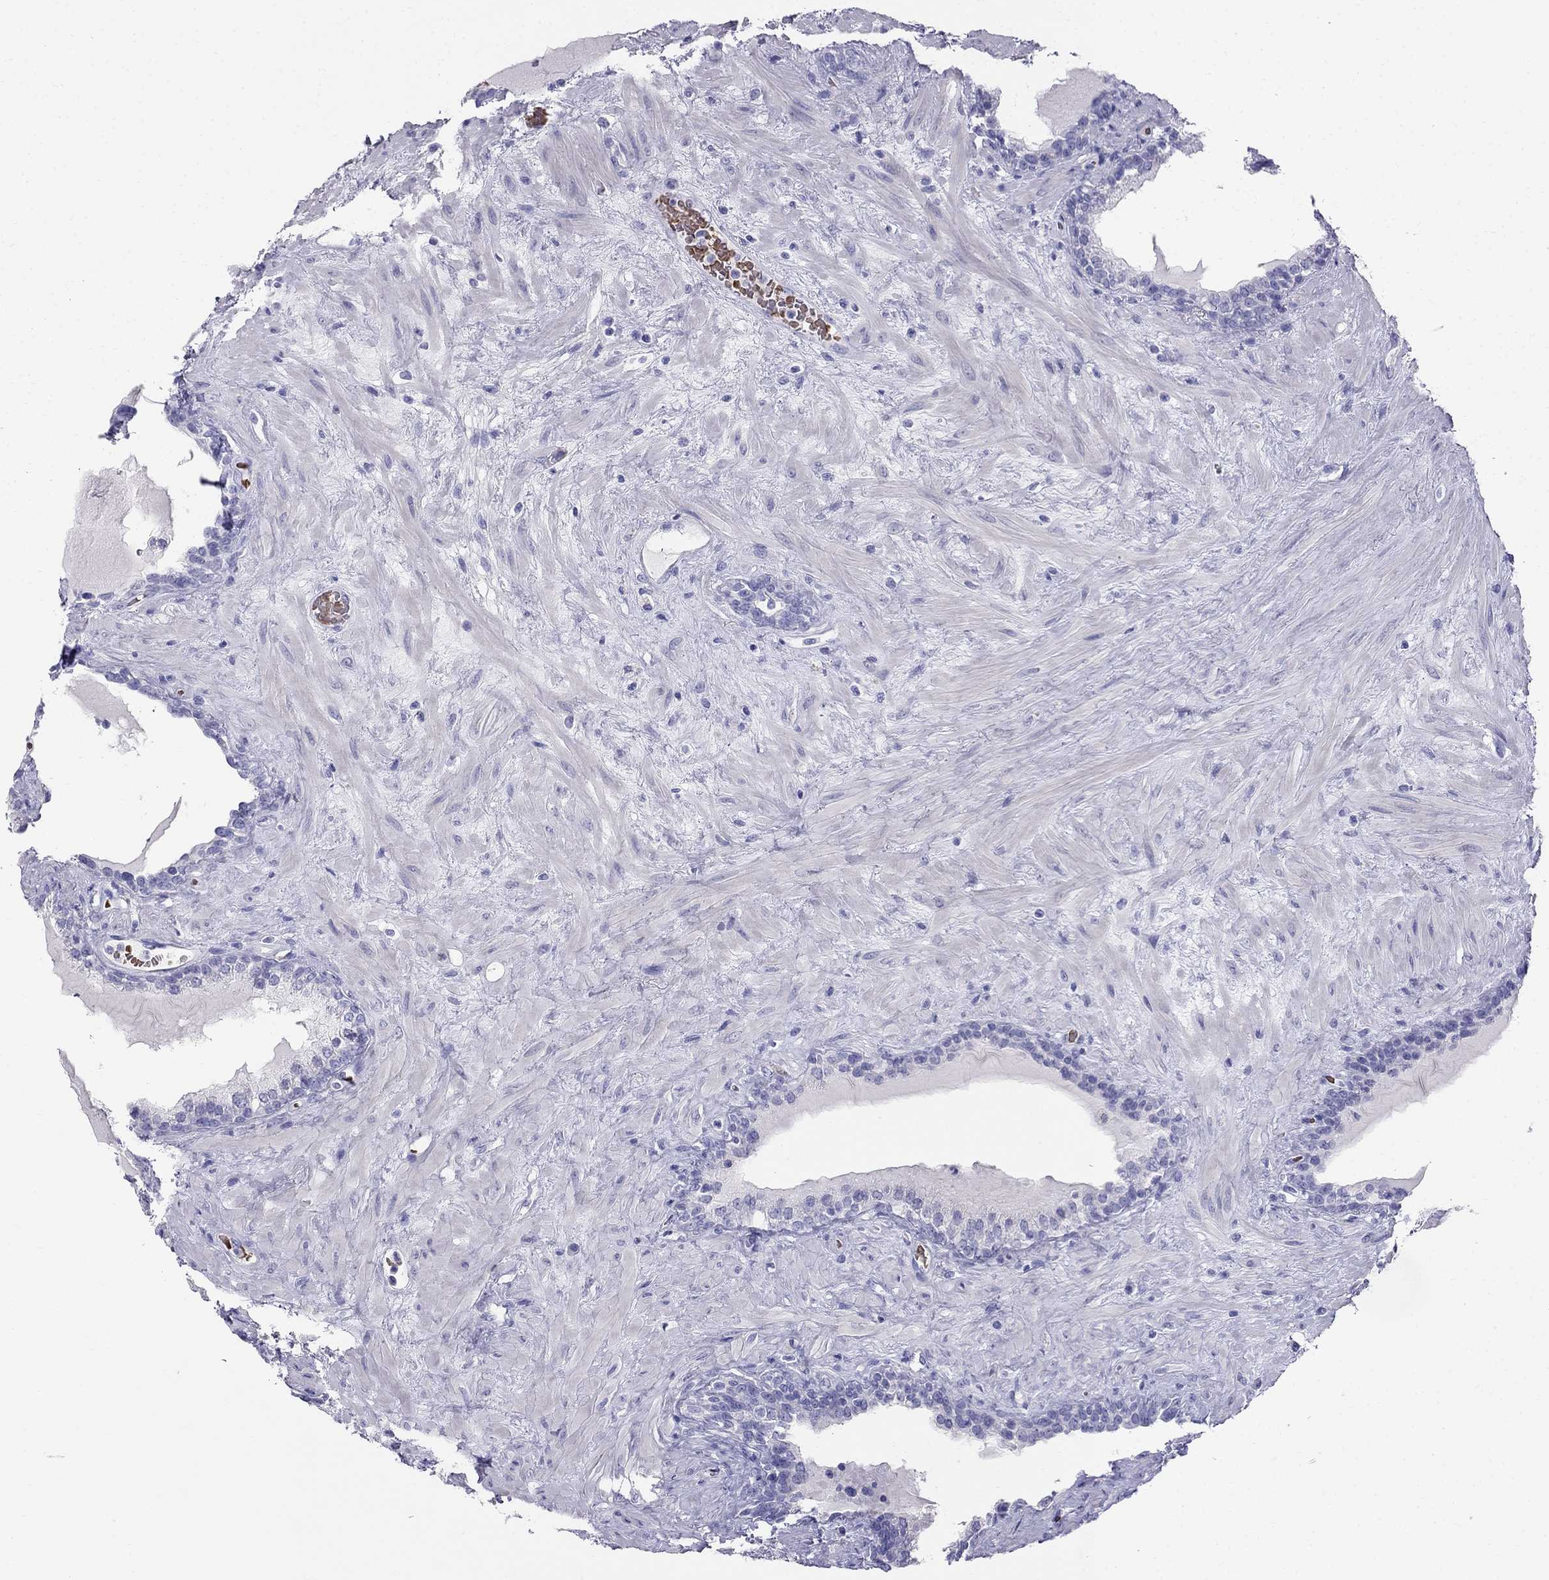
{"staining": {"intensity": "negative", "quantity": "none", "location": "none"}, "tissue": "prostate", "cell_type": "Glandular cells", "image_type": "normal", "snomed": [{"axis": "morphology", "description": "Normal tissue, NOS"}, {"axis": "topography", "description": "Prostate"}], "caption": "DAB immunohistochemical staining of normal prostate shows no significant staining in glandular cells.", "gene": "DNAAF6", "patient": {"sex": "male", "age": 63}}